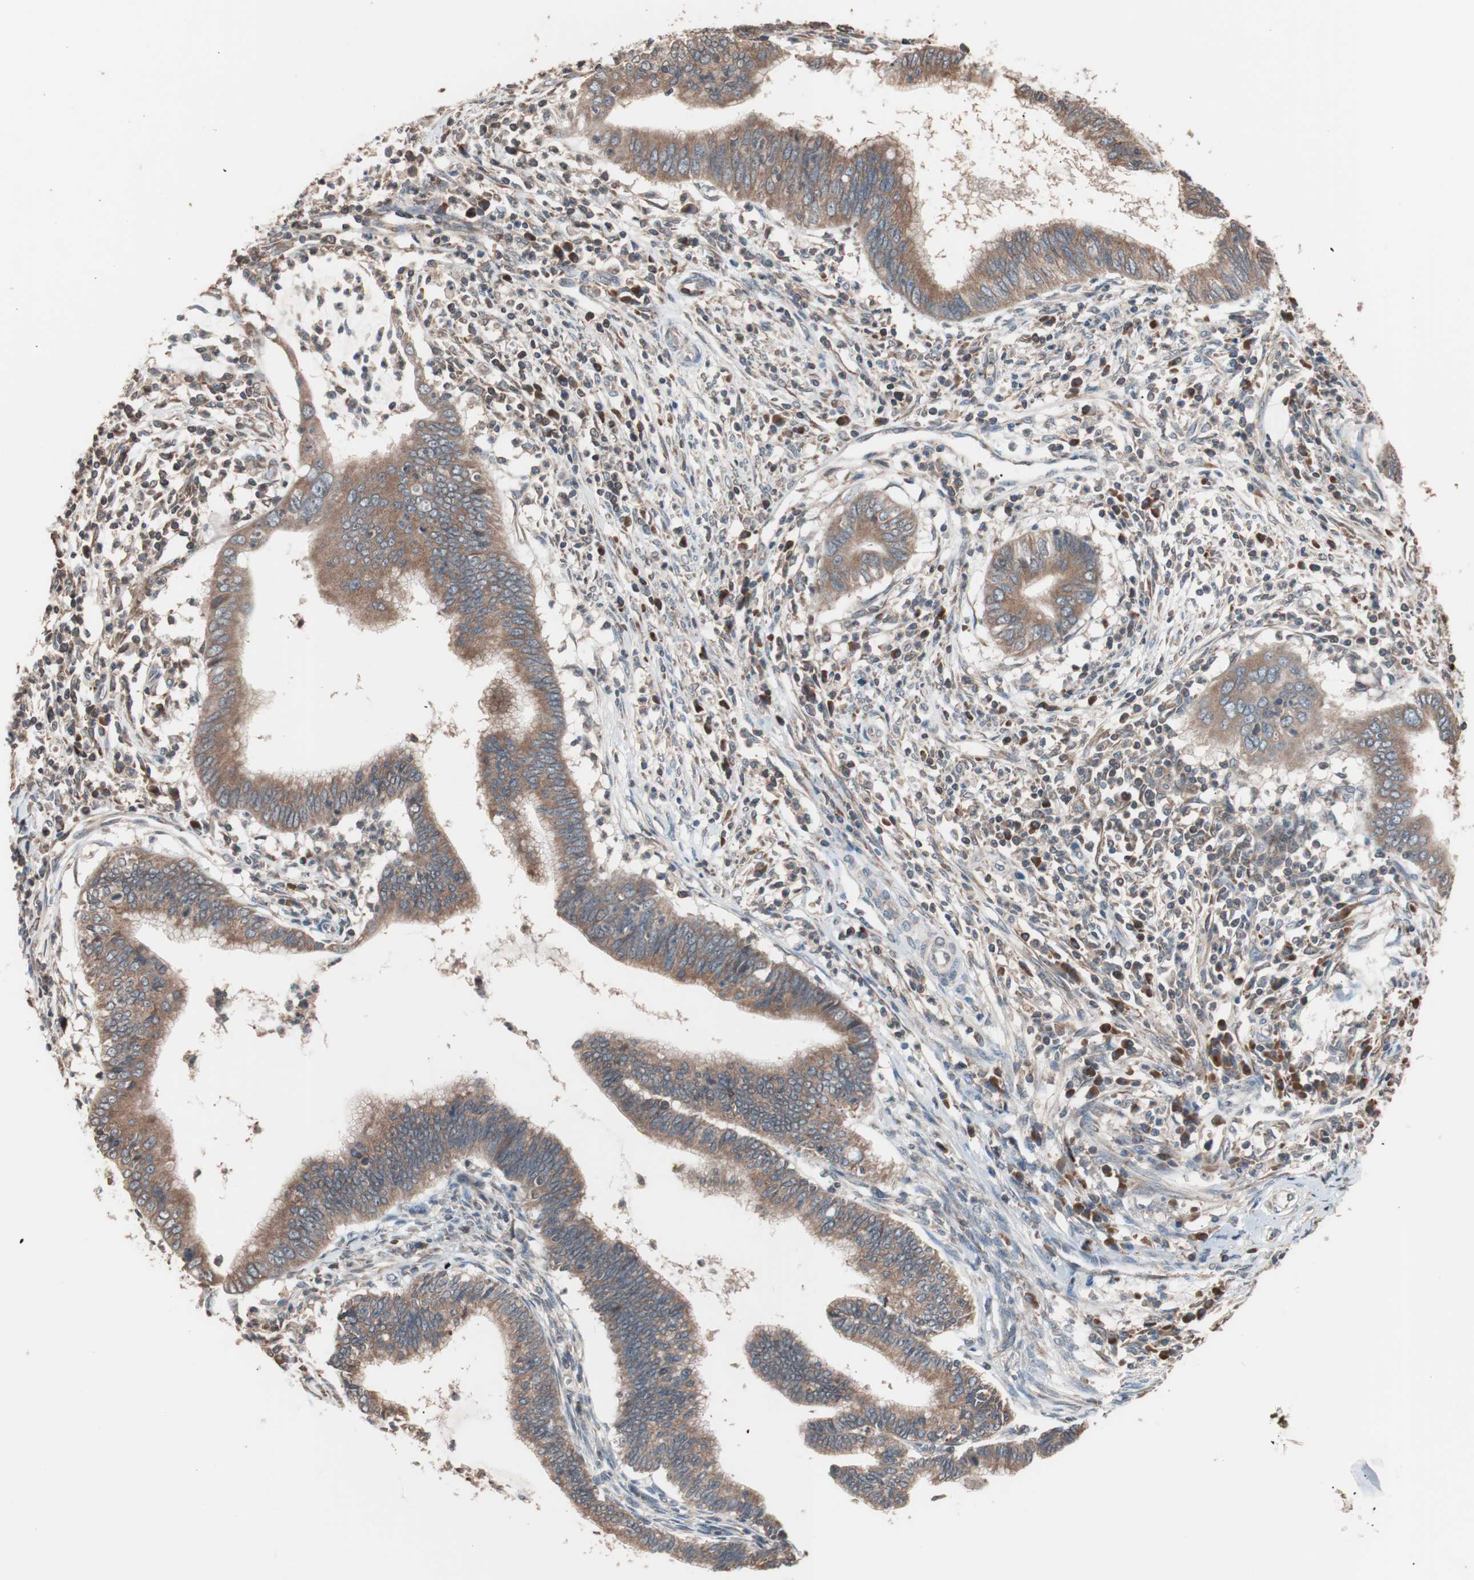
{"staining": {"intensity": "moderate", "quantity": ">75%", "location": "cytoplasmic/membranous"}, "tissue": "cervical cancer", "cell_type": "Tumor cells", "image_type": "cancer", "snomed": [{"axis": "morphology", "description": "Adenocarcinoma, NOS"}, {"axis": "topography", "description": "Cervix"}], "caption": "Human cervical adenocarcinoma stained with a brown dye demonstrates moderate cytoplasmic/membranous positive positivity in approximately >75% of tumor cells.", "gene": "GLYCTK", "patient": {"sex": "female", "age": 36}}